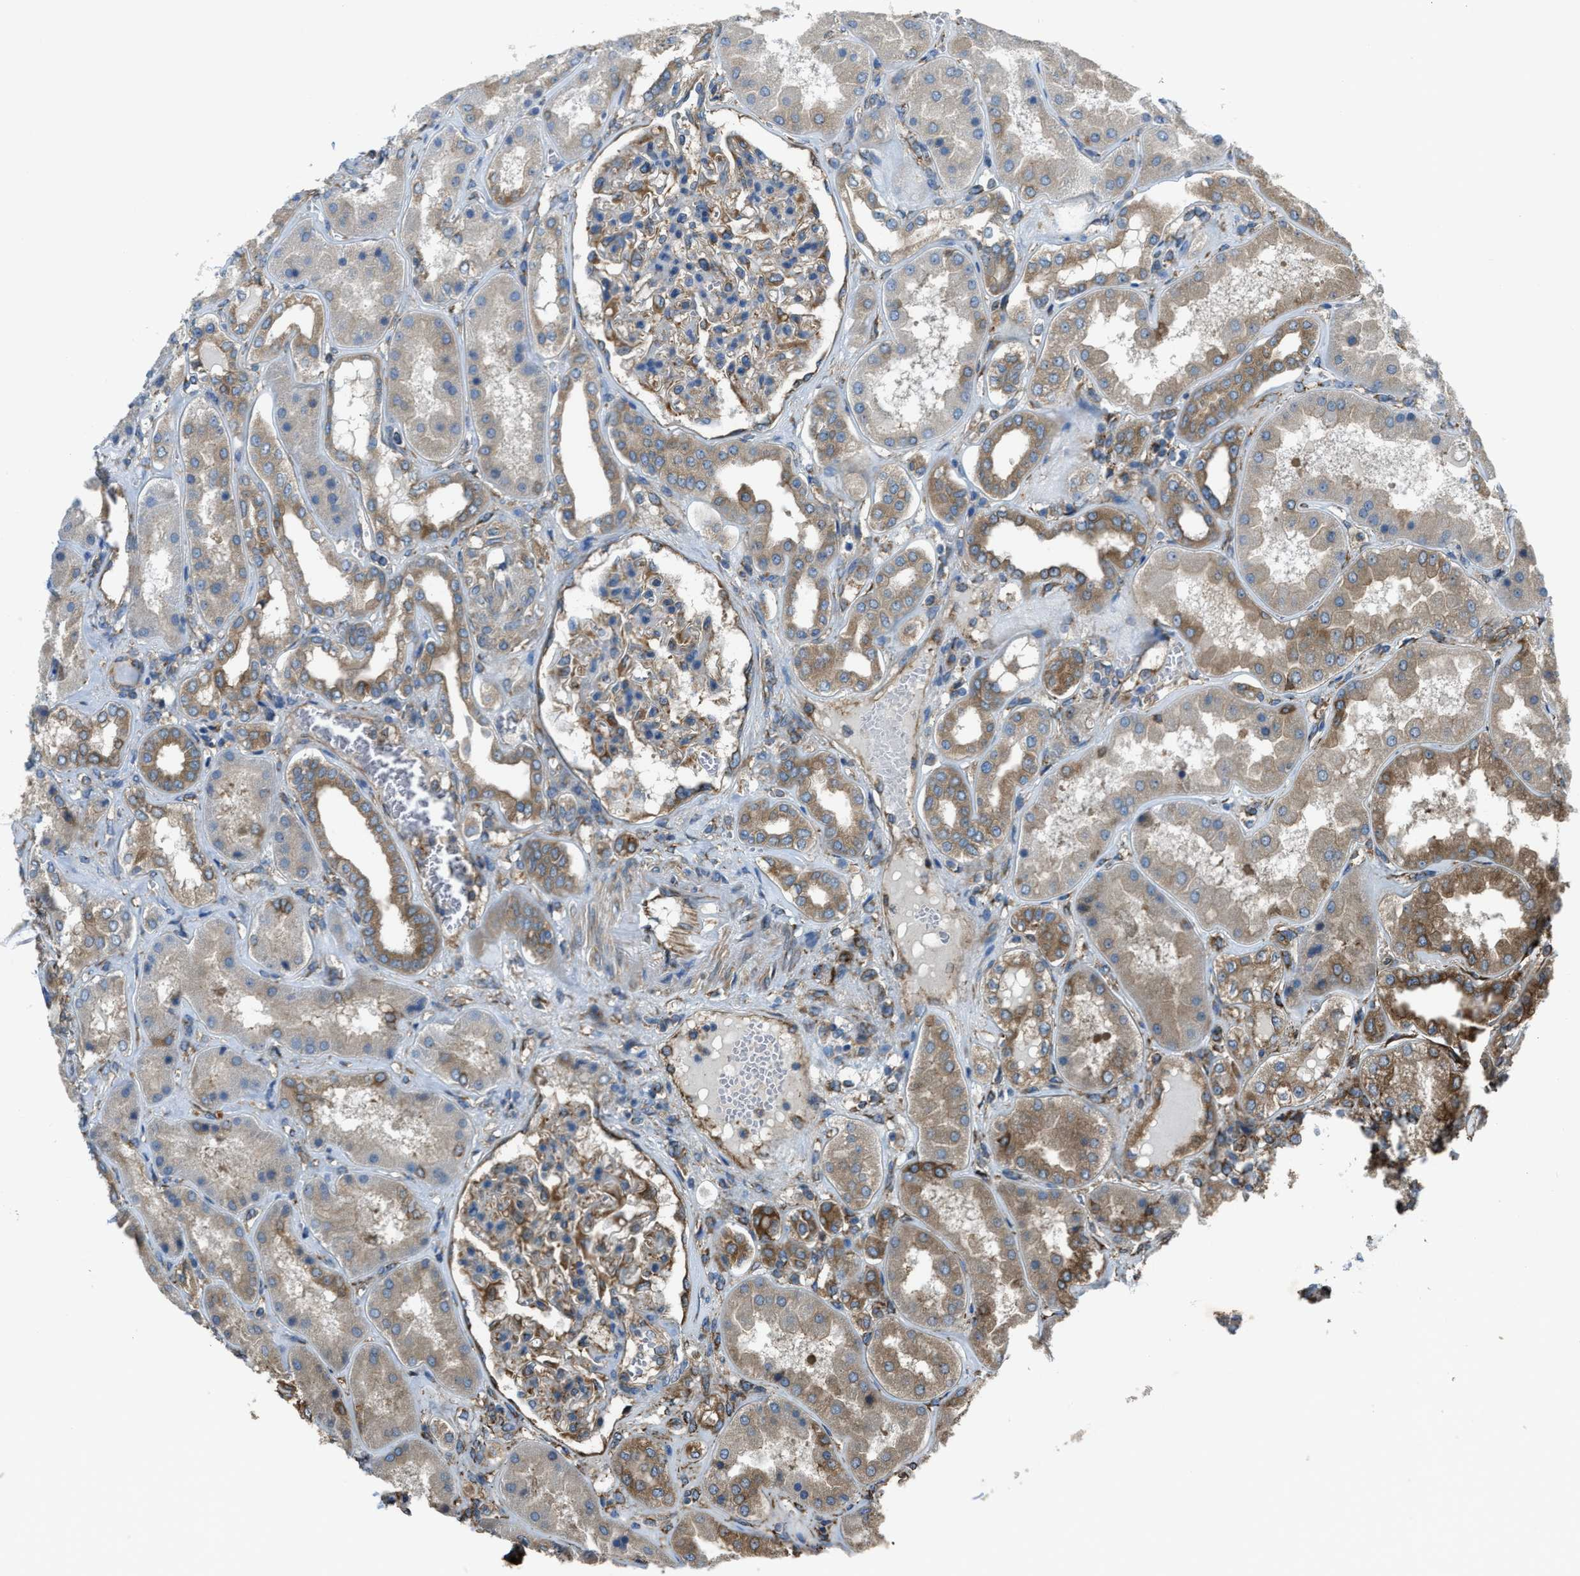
{"staining": {"intensity": "moderate", "quantity": "25%-75%", "location": "cytoplasmic/membranous"}, "tissue": "kidney", "cell_type": "Cells in glomeruli", "image_type": "normal", "snomed": [{"axis": "morphology", "description": "Normal tissue, NOS"}, {"axis": "topography", "description": "Kidney"}], "caption": "Normal kidney shows moderate cytoplasmic/membranous expression in approximately 25%-75% of cells in glomeruli, visualized by immunohistochemistry. Nuclei are stained in blue.", "gene": "TRPC1", "patient": {"sex": "female", "age": 56}}